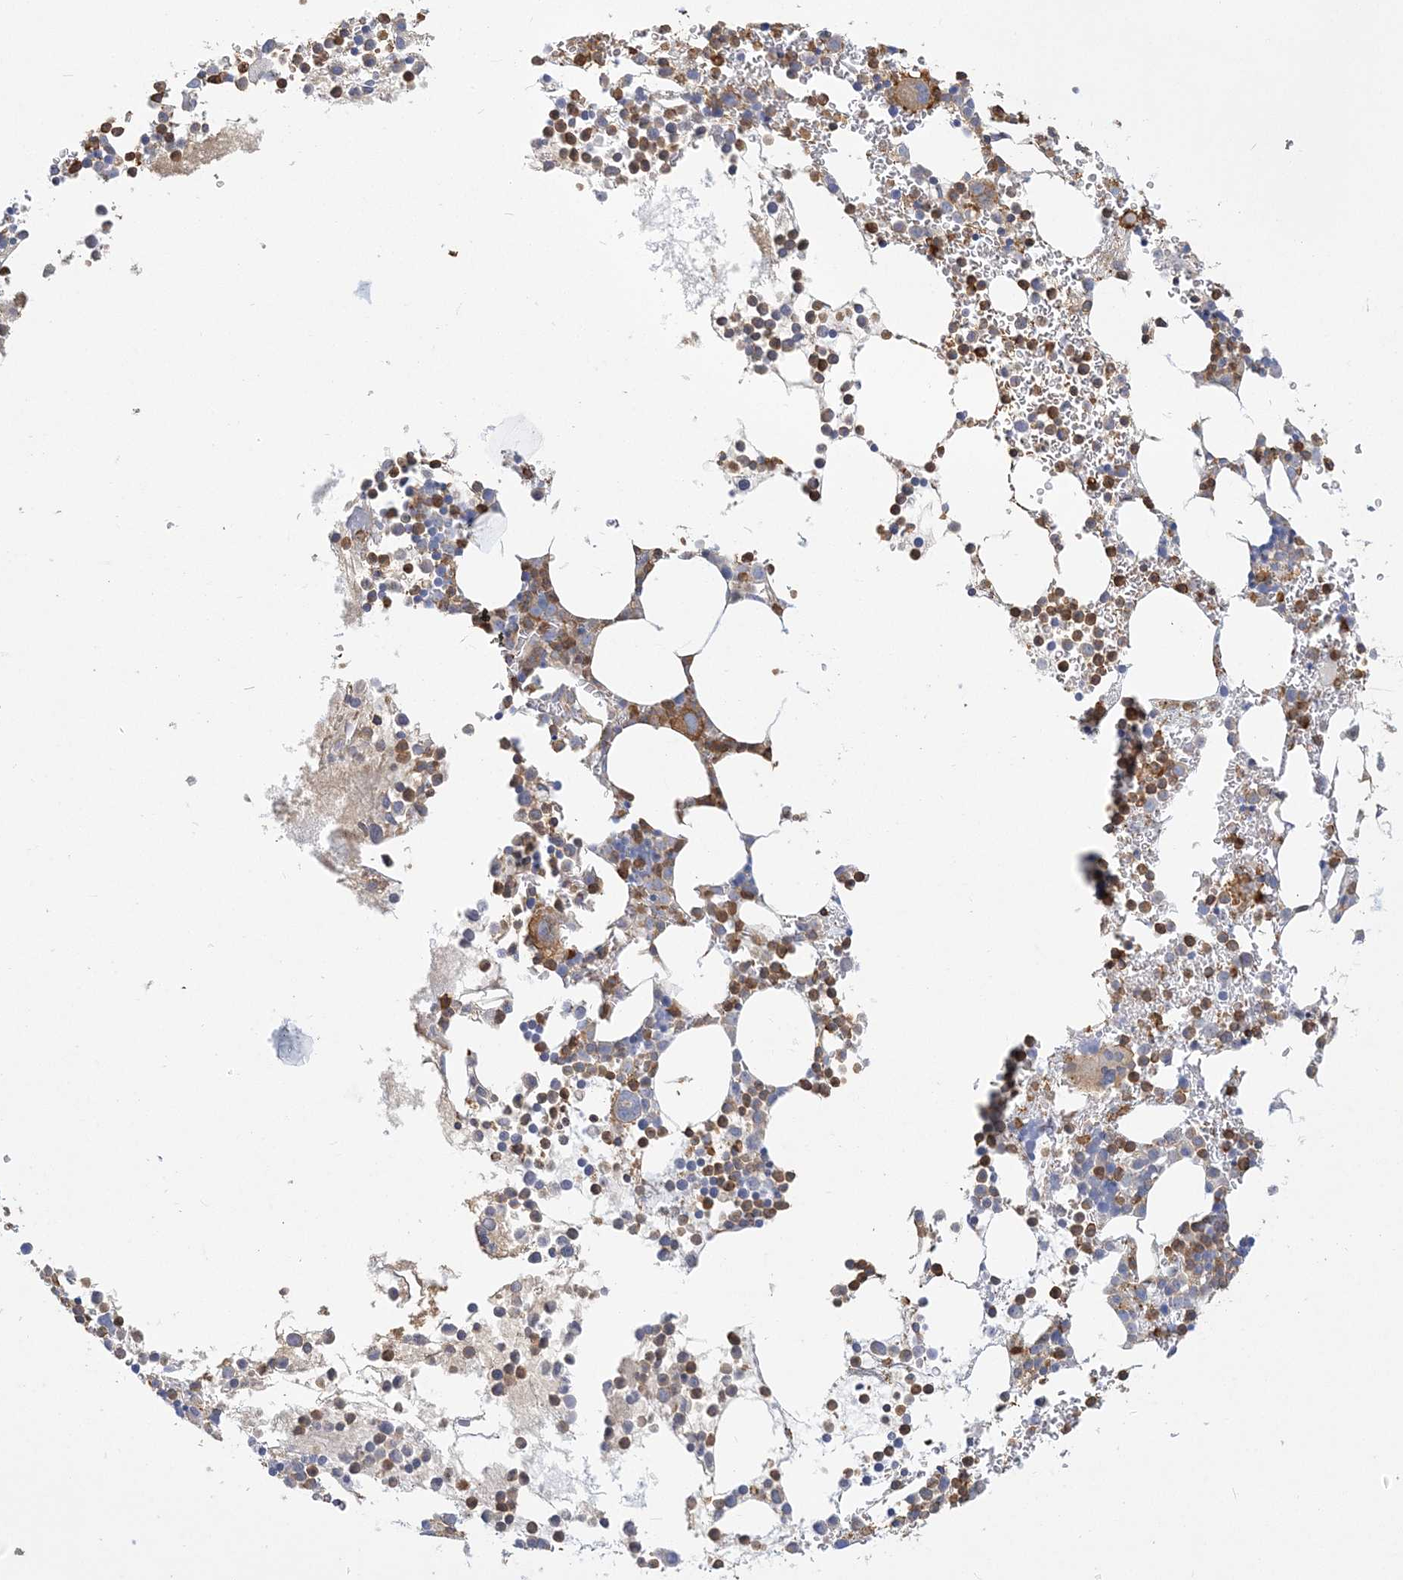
{"staining": {"intensity": "moderate", "quantity": "25%-75%", "location": "cytoplasmic/membranous"}, "tissue": "bone marrow", "cell_type": "Hematopoietic cells", "image_type": "normal", "snomed": [{"axis": "morphology", "description": "Normal tissue, NOS"}, {"axis": "topography", "description": "Bone marrow"}], "caption": "IHC histopathology image of normal human bone marrow stained for a protein (brown), which shows medium levels of moderate cytoplasmic/membranous positivity in approximately 25%-75% of hematopoietic cells.", "gene": "ANKS1A", "patient": {"sex": "female", "age": 78}}